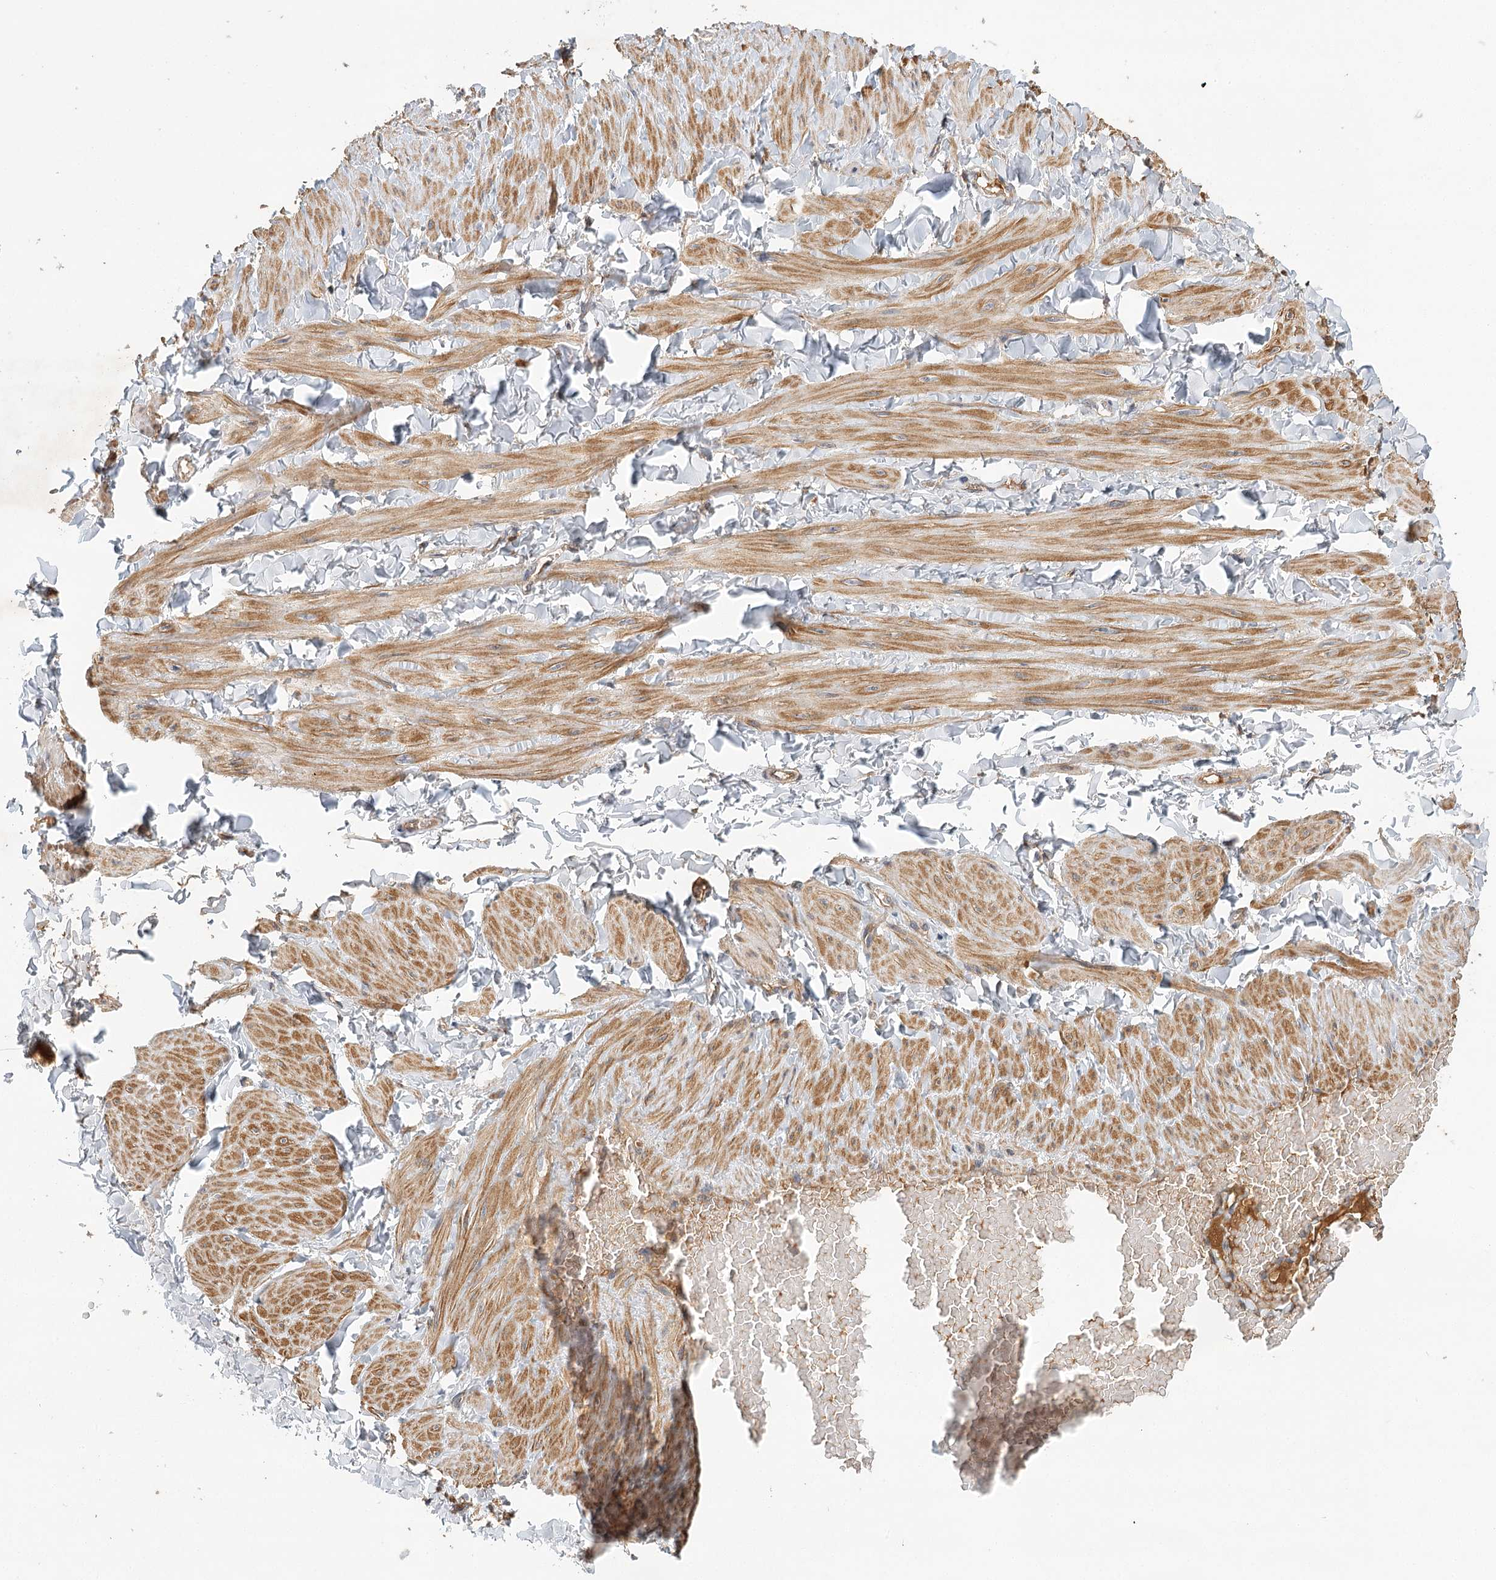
{"staining": {"intensity": "moderate", "quantity": ">75%", "location": "cytoplasmic/membranous"}, "tissue": "adipose tissue", "cell_type": "Adipocytes", "image_type": "normal", "snomed": [{"axis": "morphology", "description": "Normal tissue, NOS"}, {"axis": "topography", "description": "Adipose tissue"}, {"axis": "topography", "description": "Vascular tissue"}, {"axis": "topography", "description": "Peripheral nerve tissue"}], "caption": "Immunohistochemical staining of unremarkable human adipose tissue reveals medium levels of moderate cytoplasmic/membranous staining in about >75% of adipocytes. The staining was performed using DAB, with brown indicating positive protein expression. Nuclei are stained blue with hematoxylin.", "gene": "LSS", "patient": {"sex": "male", "age": 25}}